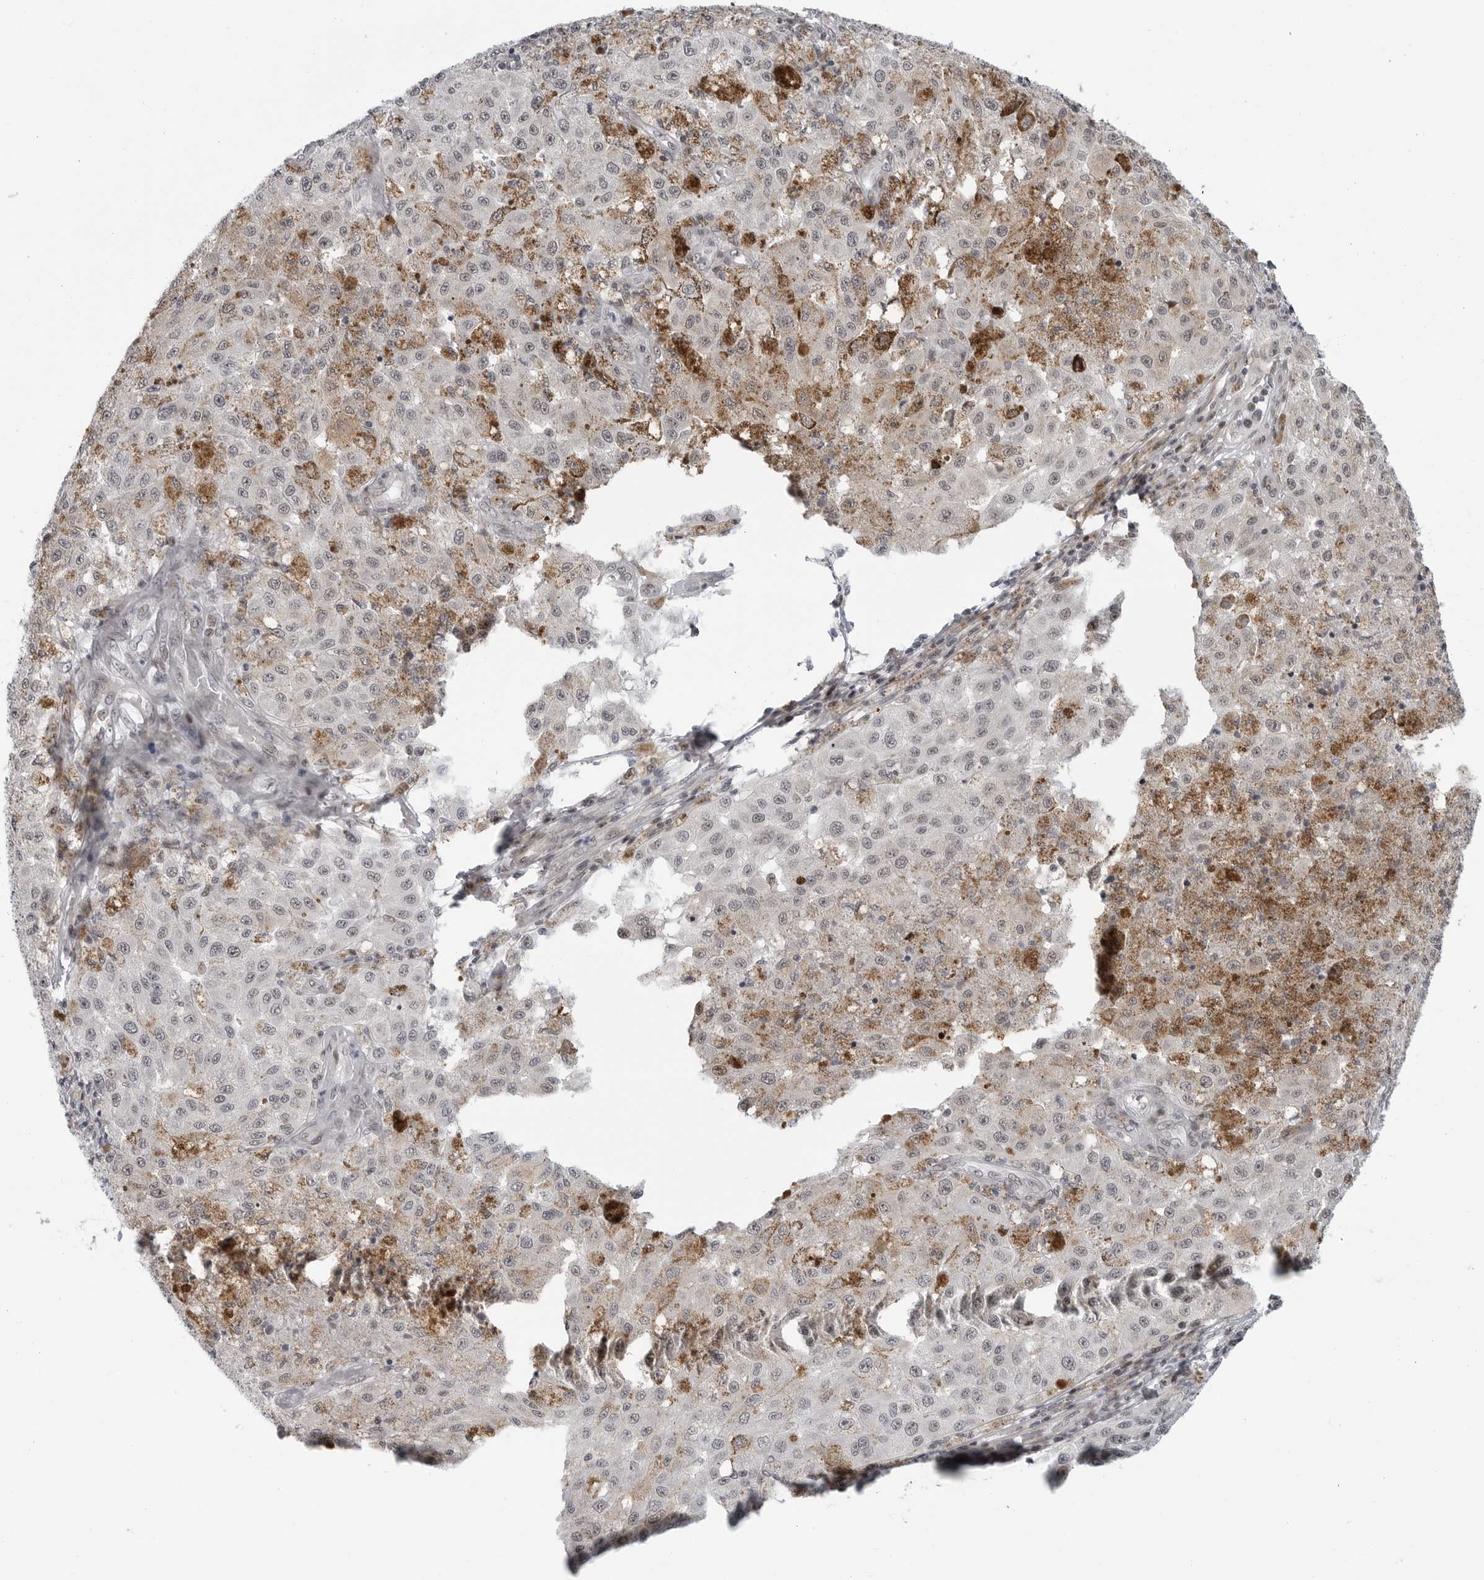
{"staining": {"intensity": "negative", "quantity": "none", "location": "none"}, "tissue": "melanoma", "cell_type": "Tumor cells", "image_type": "cancer", "snomed": [{"axis": "morphology", "description": "Malignant melanoma, NOS"}, {"axis": "topography", "description": "Skin"}], "caption": "A photomicrograph of malignant melanoma stained for a protein exhibits no brown staining in tumor cells. Nuclei are stained in blue.", "gene": "FAM135B", "patient": {"sex": "female", "age": 64}}